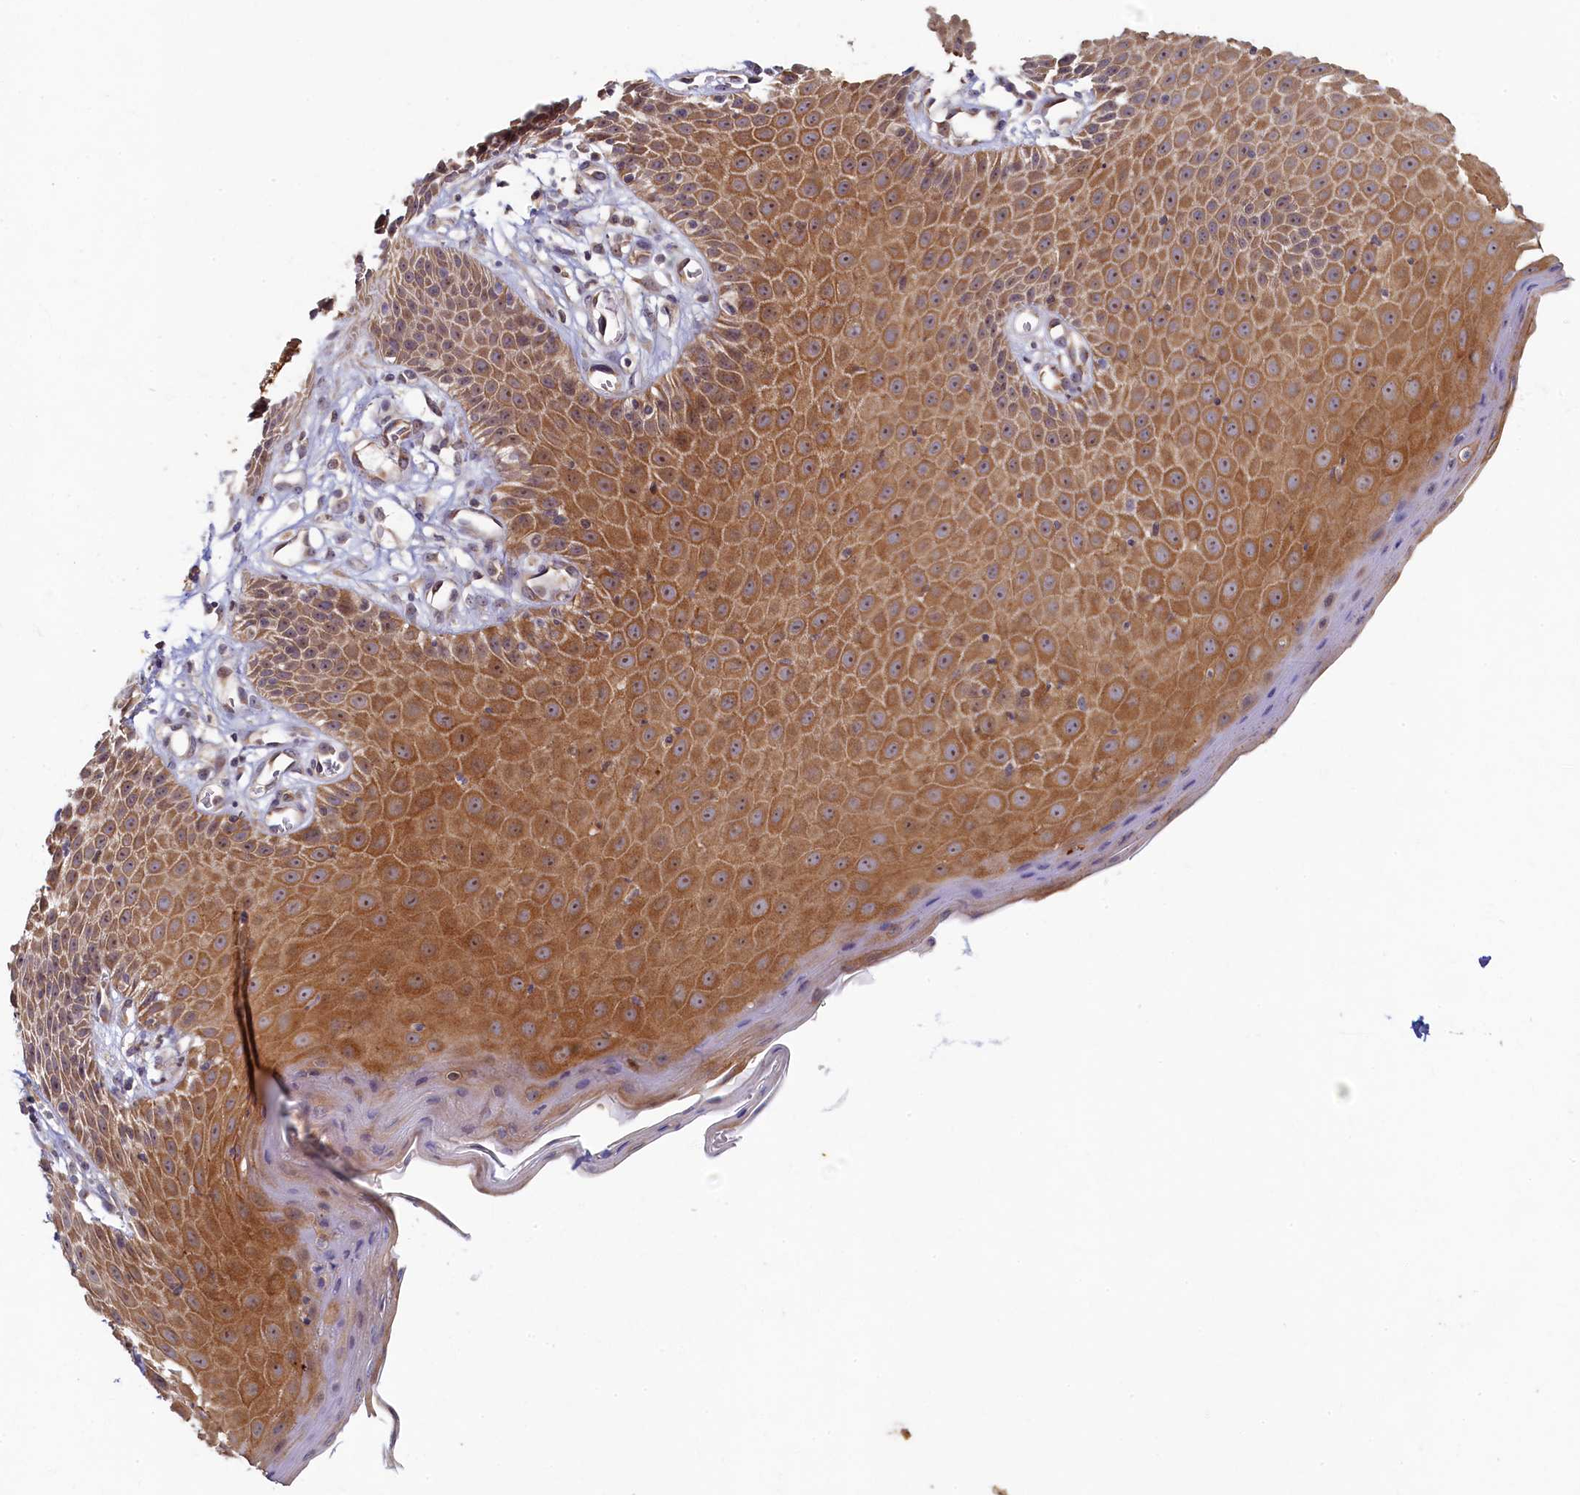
{"staining": {"intensity": "moderate", "quantity": ">75%", "location": "cytoplasmic/membranous"}, "tissue": "skin", "cell_type": "Epidermal cells", "image_type": "normal", "snomed": [{"axis": "morphology", "description": "Normal tissue, NOS"}, {"axis": "topography", "description": "Vulva"}], "caption": "Immunohistochemical staining of unremarkable human skin demonstrates medium levels of moderate cytoplasmic/membranous staining in about >75% of epidermal cells.", "gene": "CEP20", "patient": {"sex": "female", "age": 68}}